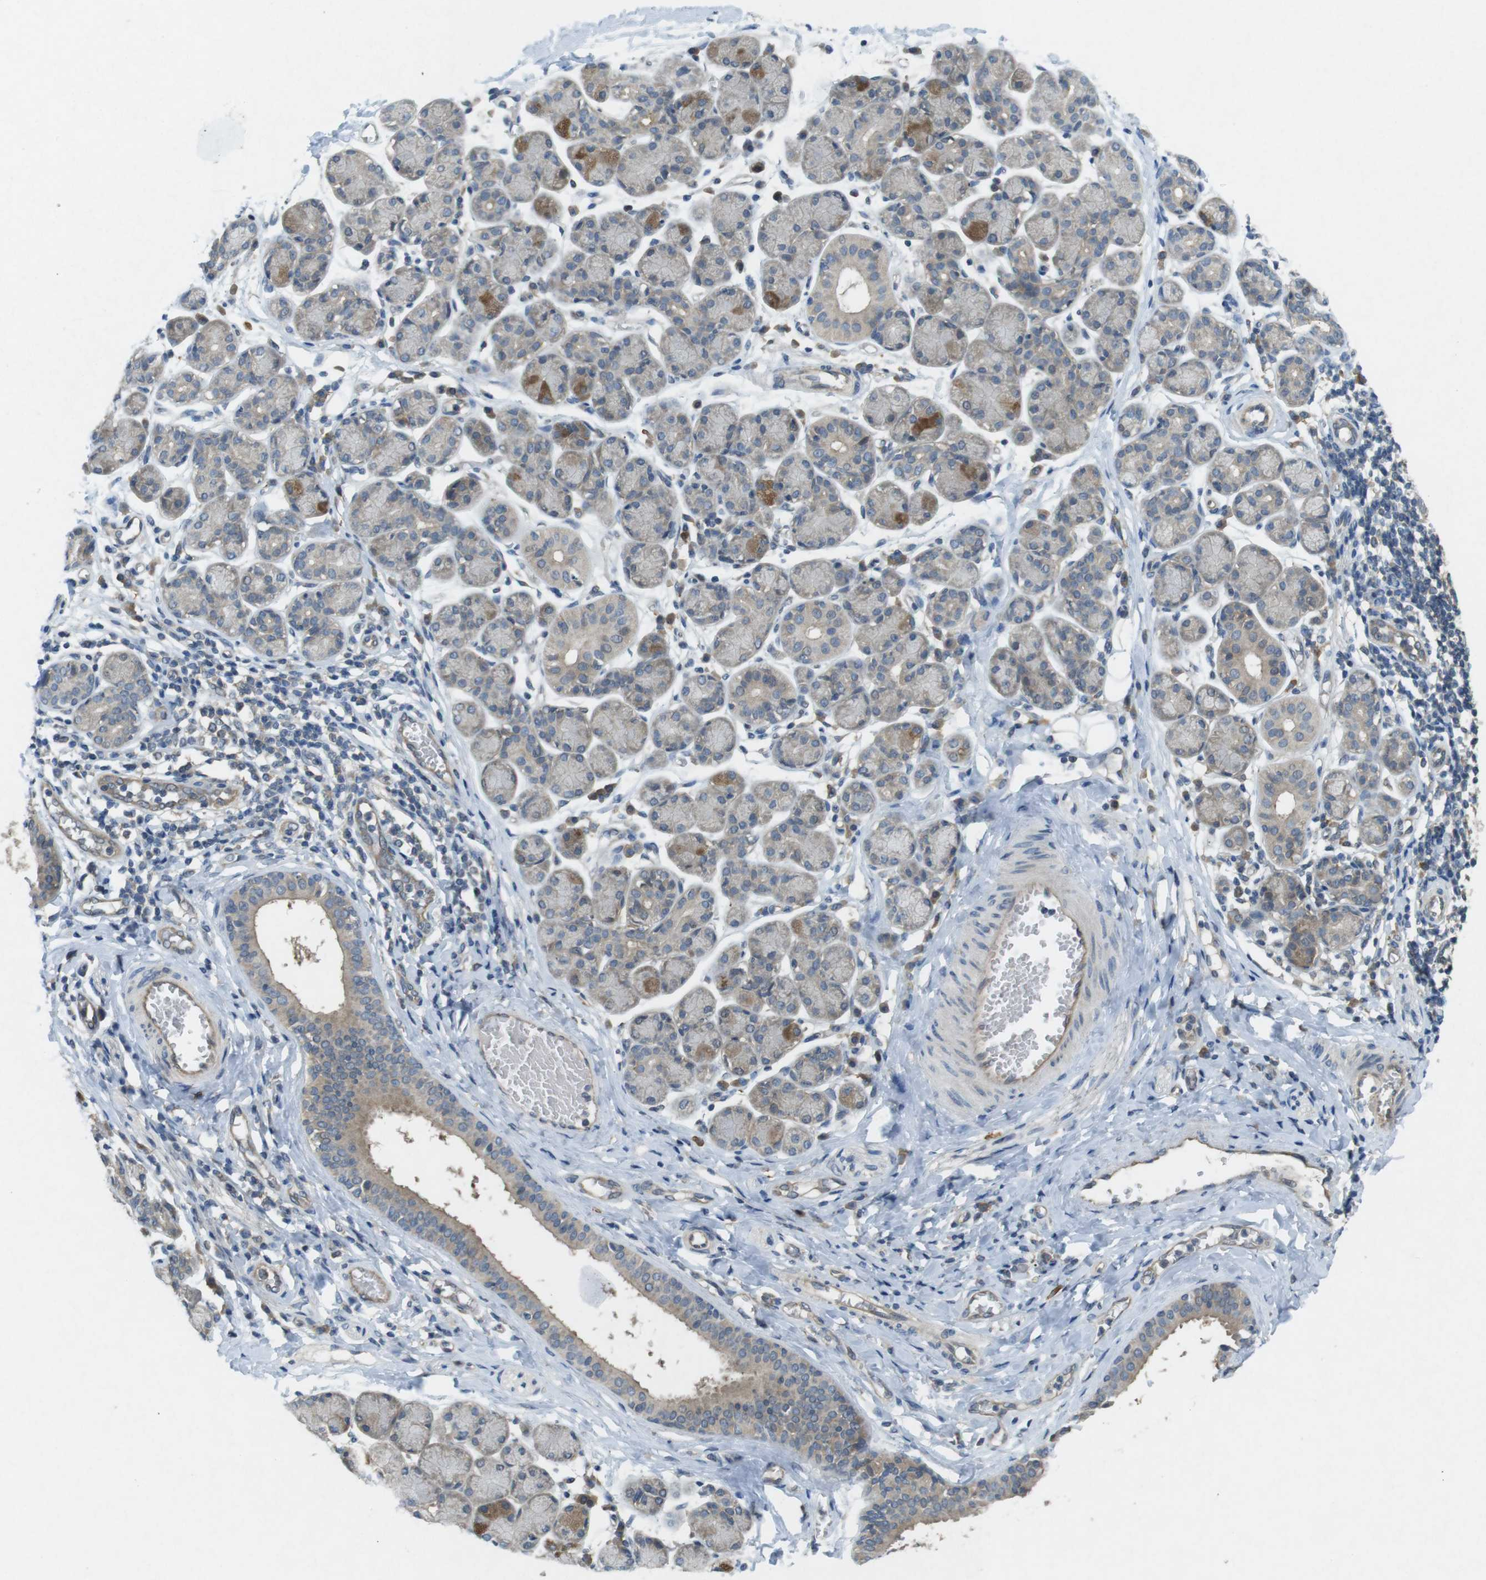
{"staining": {"intensity": "moderate", "quantity": "25%-75%", "location": "cytoplasmic/membranous"}, "tissue": "salivary gland", "cell_type": "Glandular cells", "image_type": "normal", "snomed": [{"axis": "morphology", "description": "Normal tissue, NOS"}, {"axis": "morphology", "description": "Inflammation, NOS"}, {"axis": "topography", "description": "Lymph node"}, {"axis": "topography", "description": "Salivary gland"}], "caption": "Protein analysis of benign salivary gland reveals moderate cytoplasmic/membranous staining in about 25%-75% of glandular cells.", "gene": "SUGT1", "patient": {"sex": "male", "age": 3}}